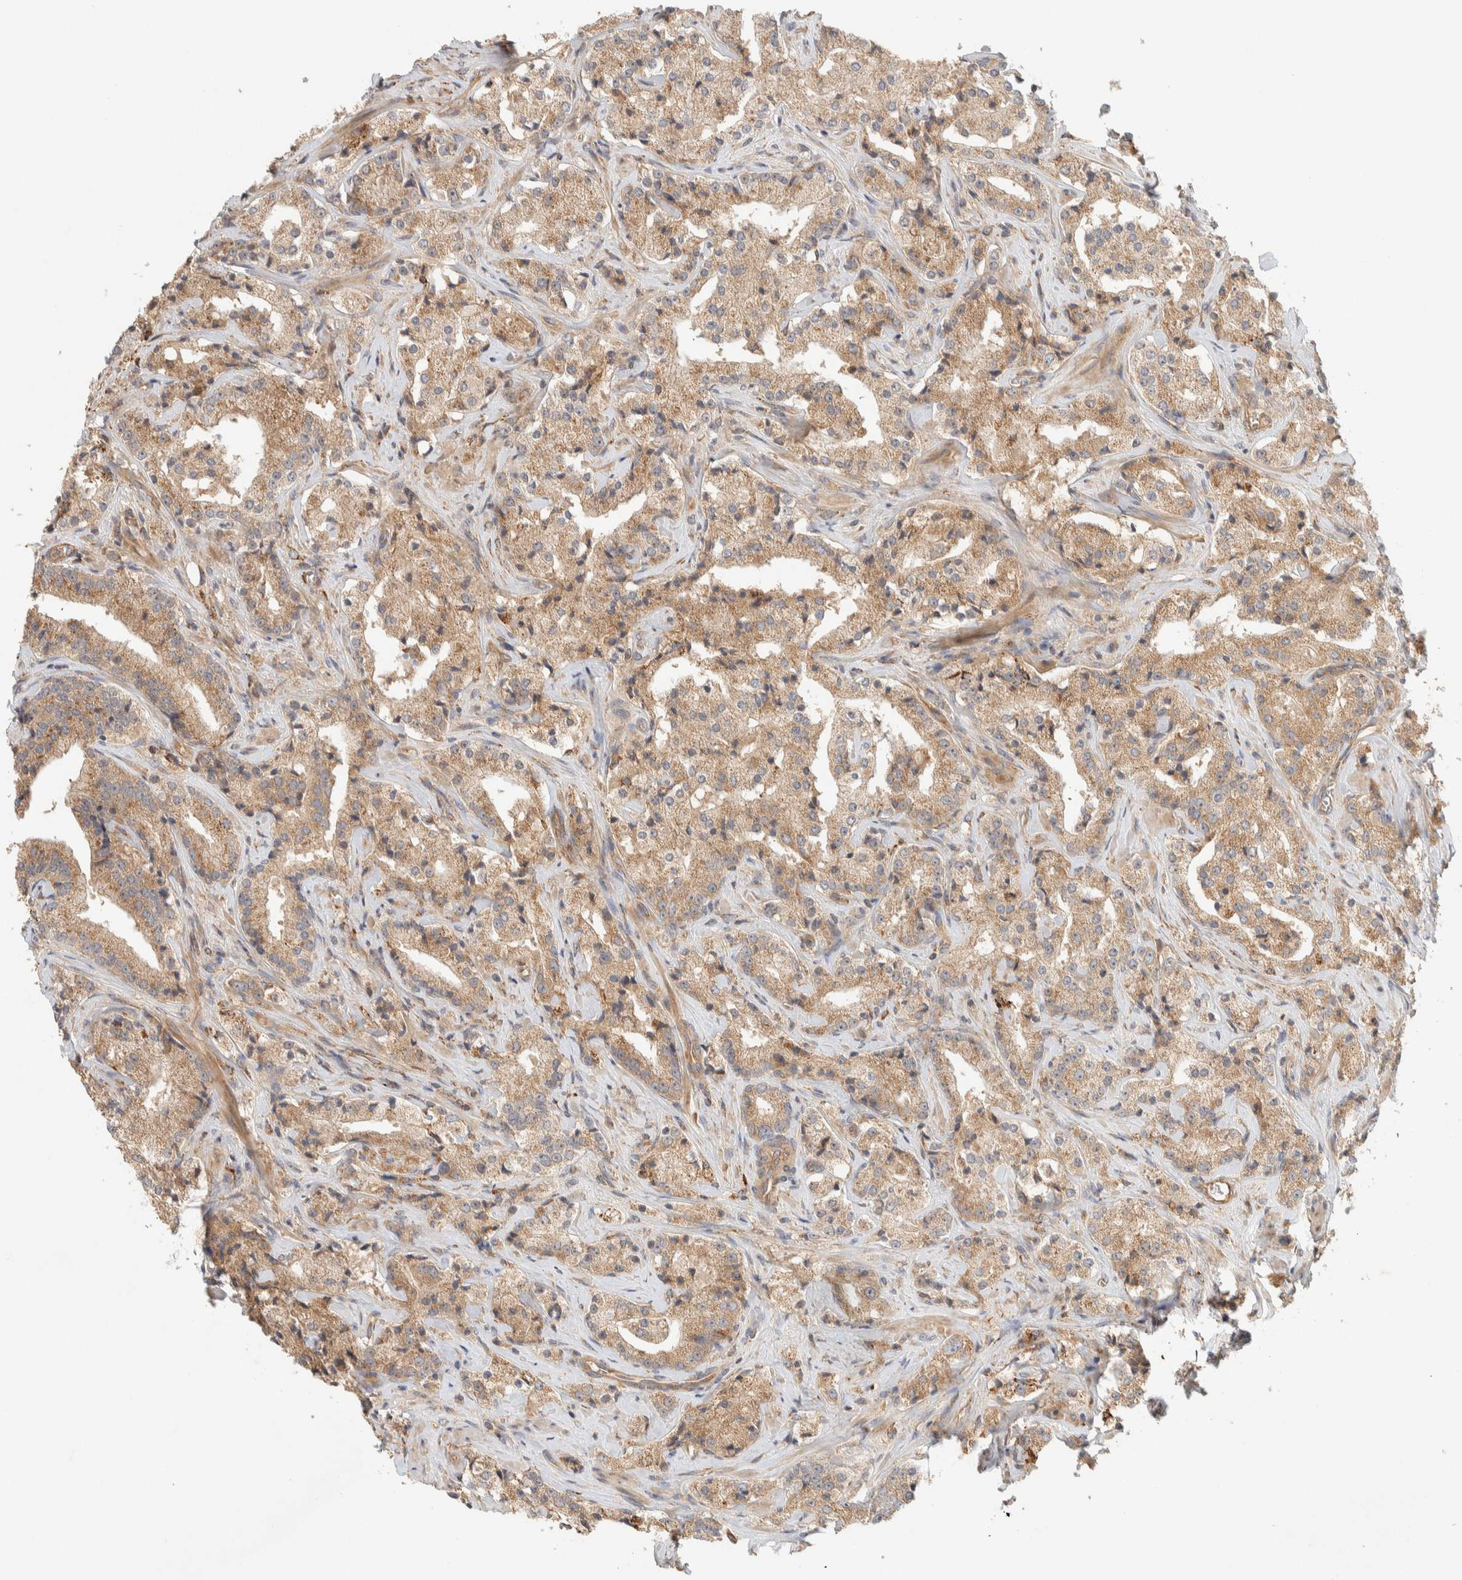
{"staining": {"intensity": "moderate", "quantity": ">75%", "location": "cytoplasmic/membranous"}, "tissue": "prostate cancer", "cell_type": "Tumor cells", "image_type": "cancer", "snomed": [{"axis": "morphology", "description": "Adenocarcinoma, High grade"}, {"axis": "topography", "description": "Prostate"}], "caption": "Protein expression analysis of human prostate cancer reveals moderate cytoplasmic/membranous expression in about >75% of tumor cells.", "gene": "FAM167A", "patient": {"sex": "male", "age": 63}}